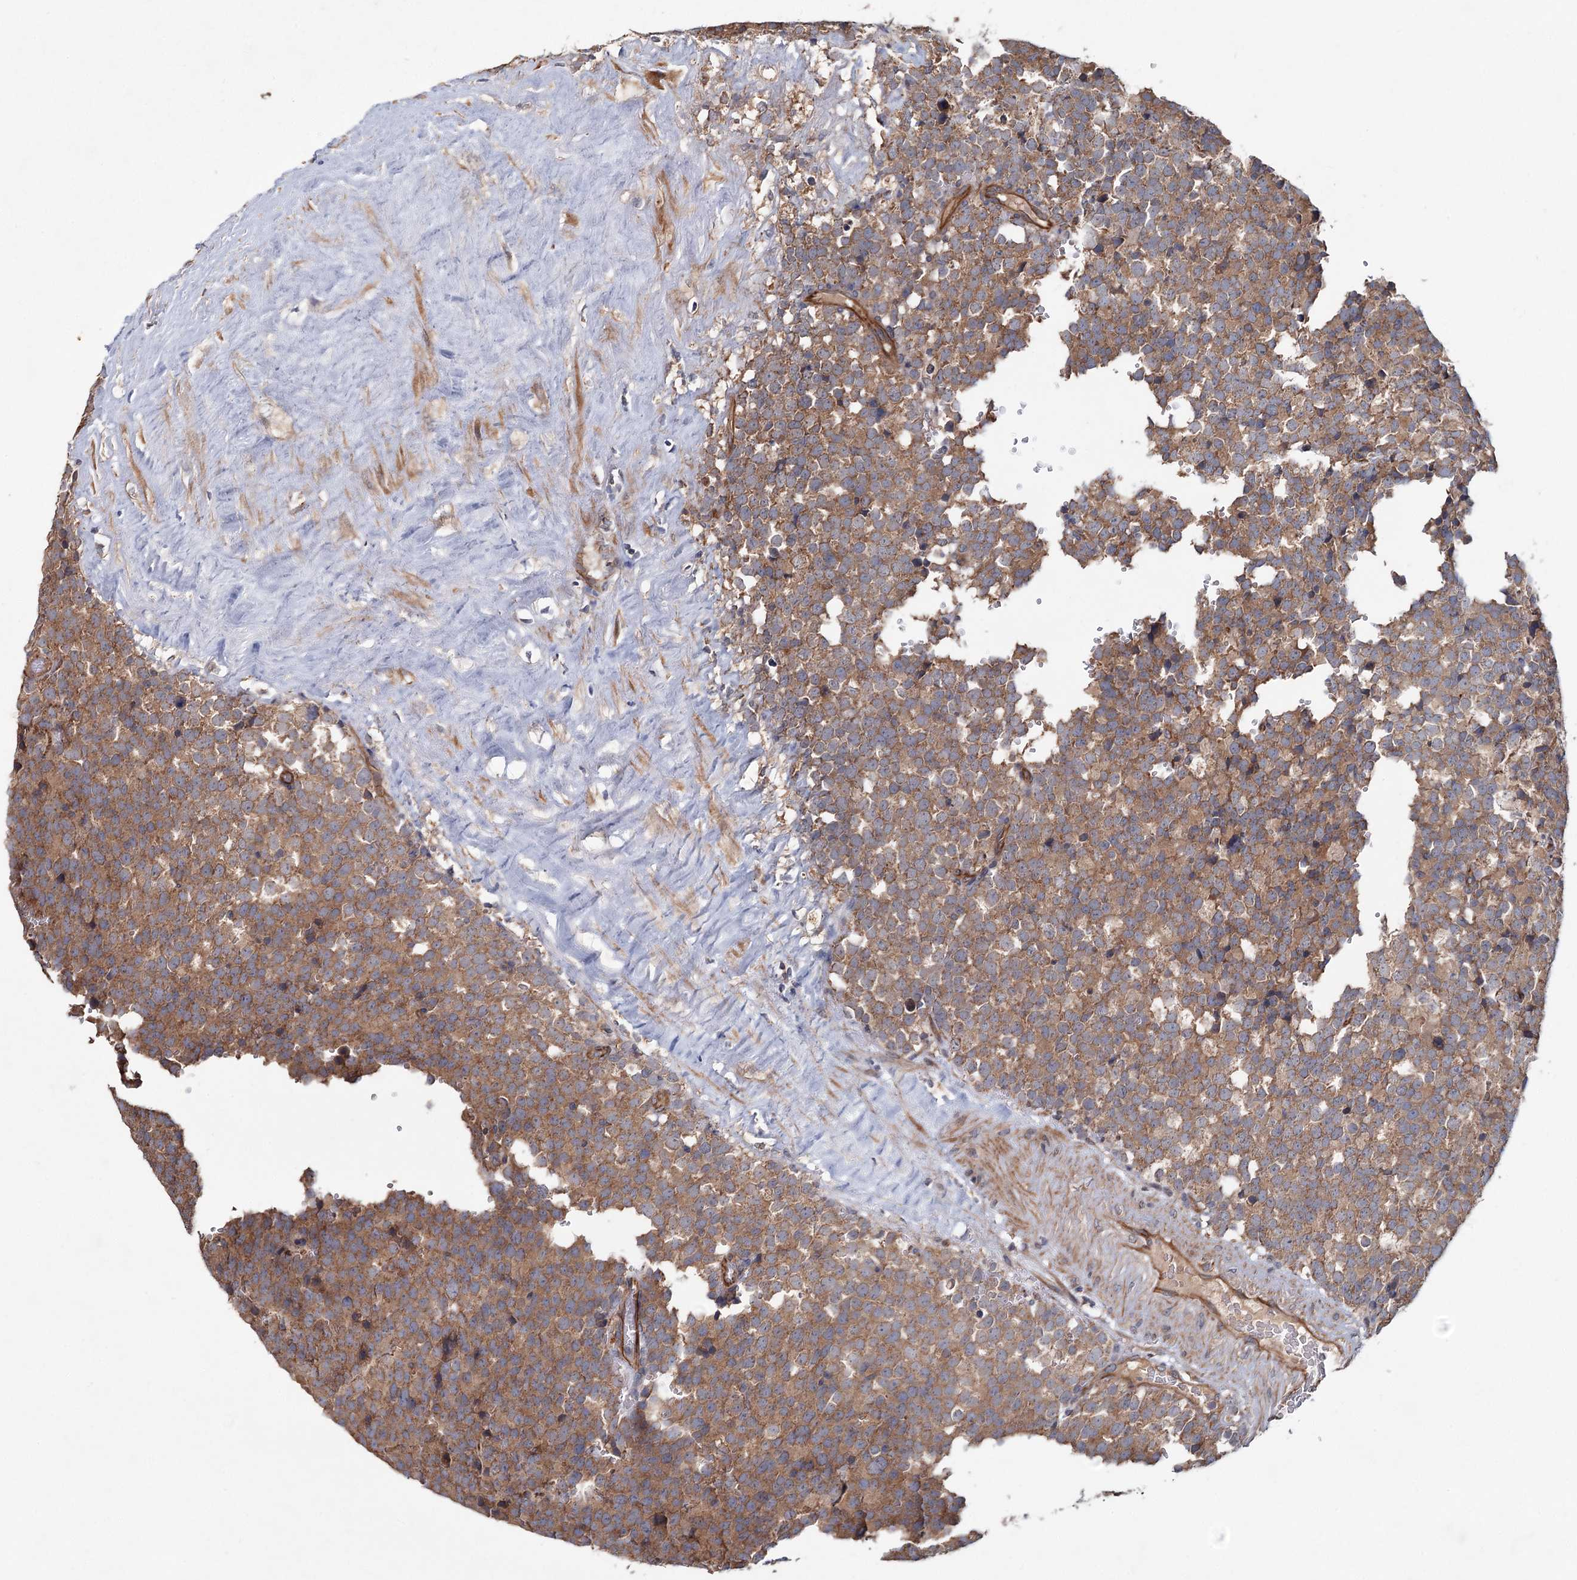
{"staining": {"intensity": "moderate", "quantity": ">75%", "location": "cytoplasmic/membranous"}, "tissue": "testis cancer", "cell_type": "Tumor cells", "image_type": "cancer", "snomed": [{"axis": "morphology", "description": "Seminoma, NOS"}, {"axis": "topography", "description": "Testis"}], "caption": "IHC (DAB) staining of testis seminoma demonstrates moderate cytoplasmic/membranous protein staining in approximately >75% of tumor cells. Immunohistochemistry (ihc) stains the protein in brown and the nuclei are stained blue.", "gene": "MTRR", "patient": {"sex": "male", "age": 71}}